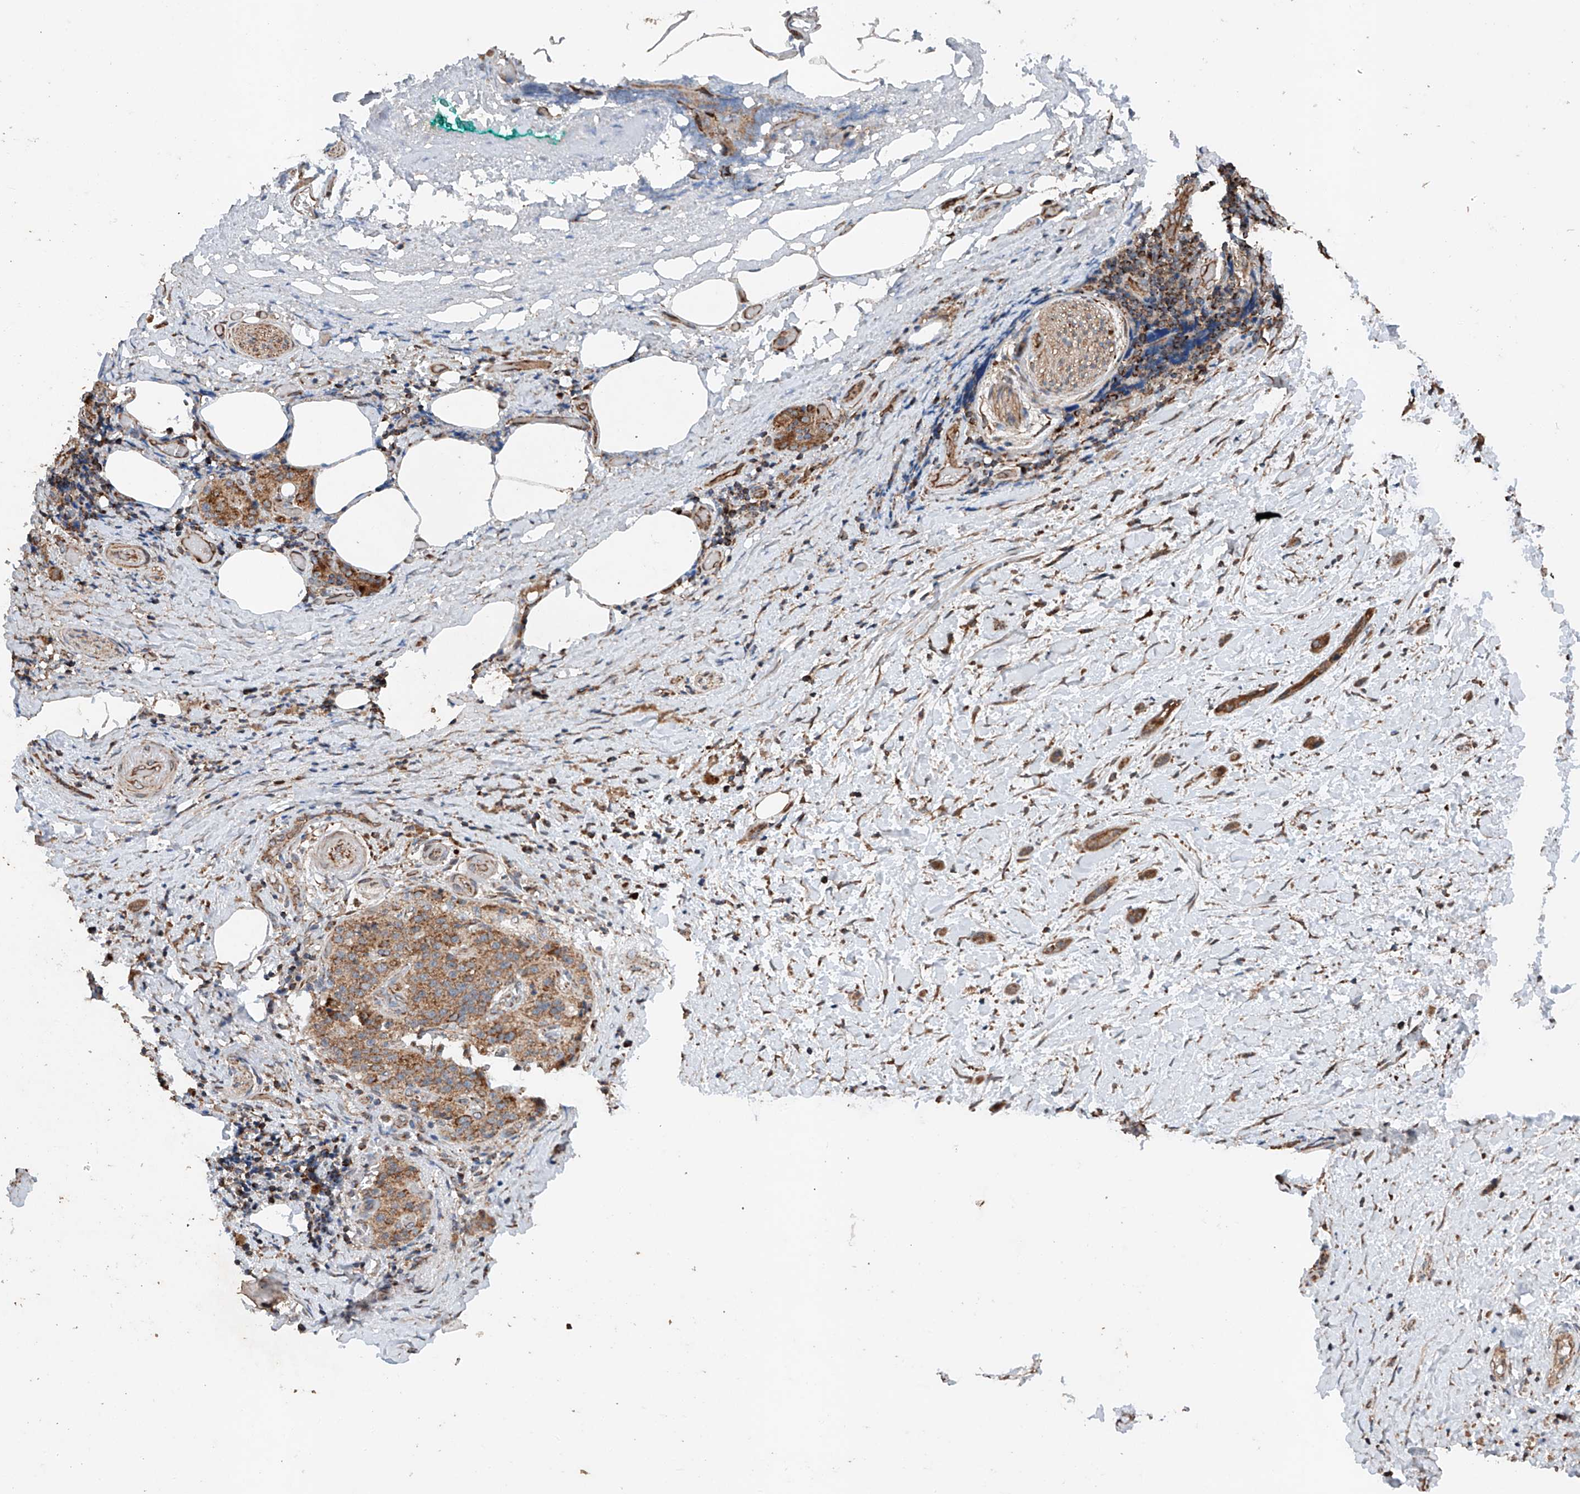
{"staining": {"intensity": "moderate", "quantity": ">75%", "location": "cytoplasmic/membranous"}, "tissue": "pancreatic cancer", "cell_type": "Tumor cells", "image_type": "cancer", "snomed": [{"axis": "morphology", "description": "Normal tissue, NOS"}, {"axis": "morphology", "description": "Adenocarcinoma, NOS"}, {"axis": "topography", "description": "Pancreas"}, {"axis": "topography", "description": "Peripheral nerve tissue"}], "caption": "Brown immunohistochemical staining in adenocarcinoma (pancreatic) demonstrates moderate cytoplasmic/membranous staining in approximately >75% of tumor cells.", "gene": "AP4B1", "patient": {"sex": "female", "age": 63}}